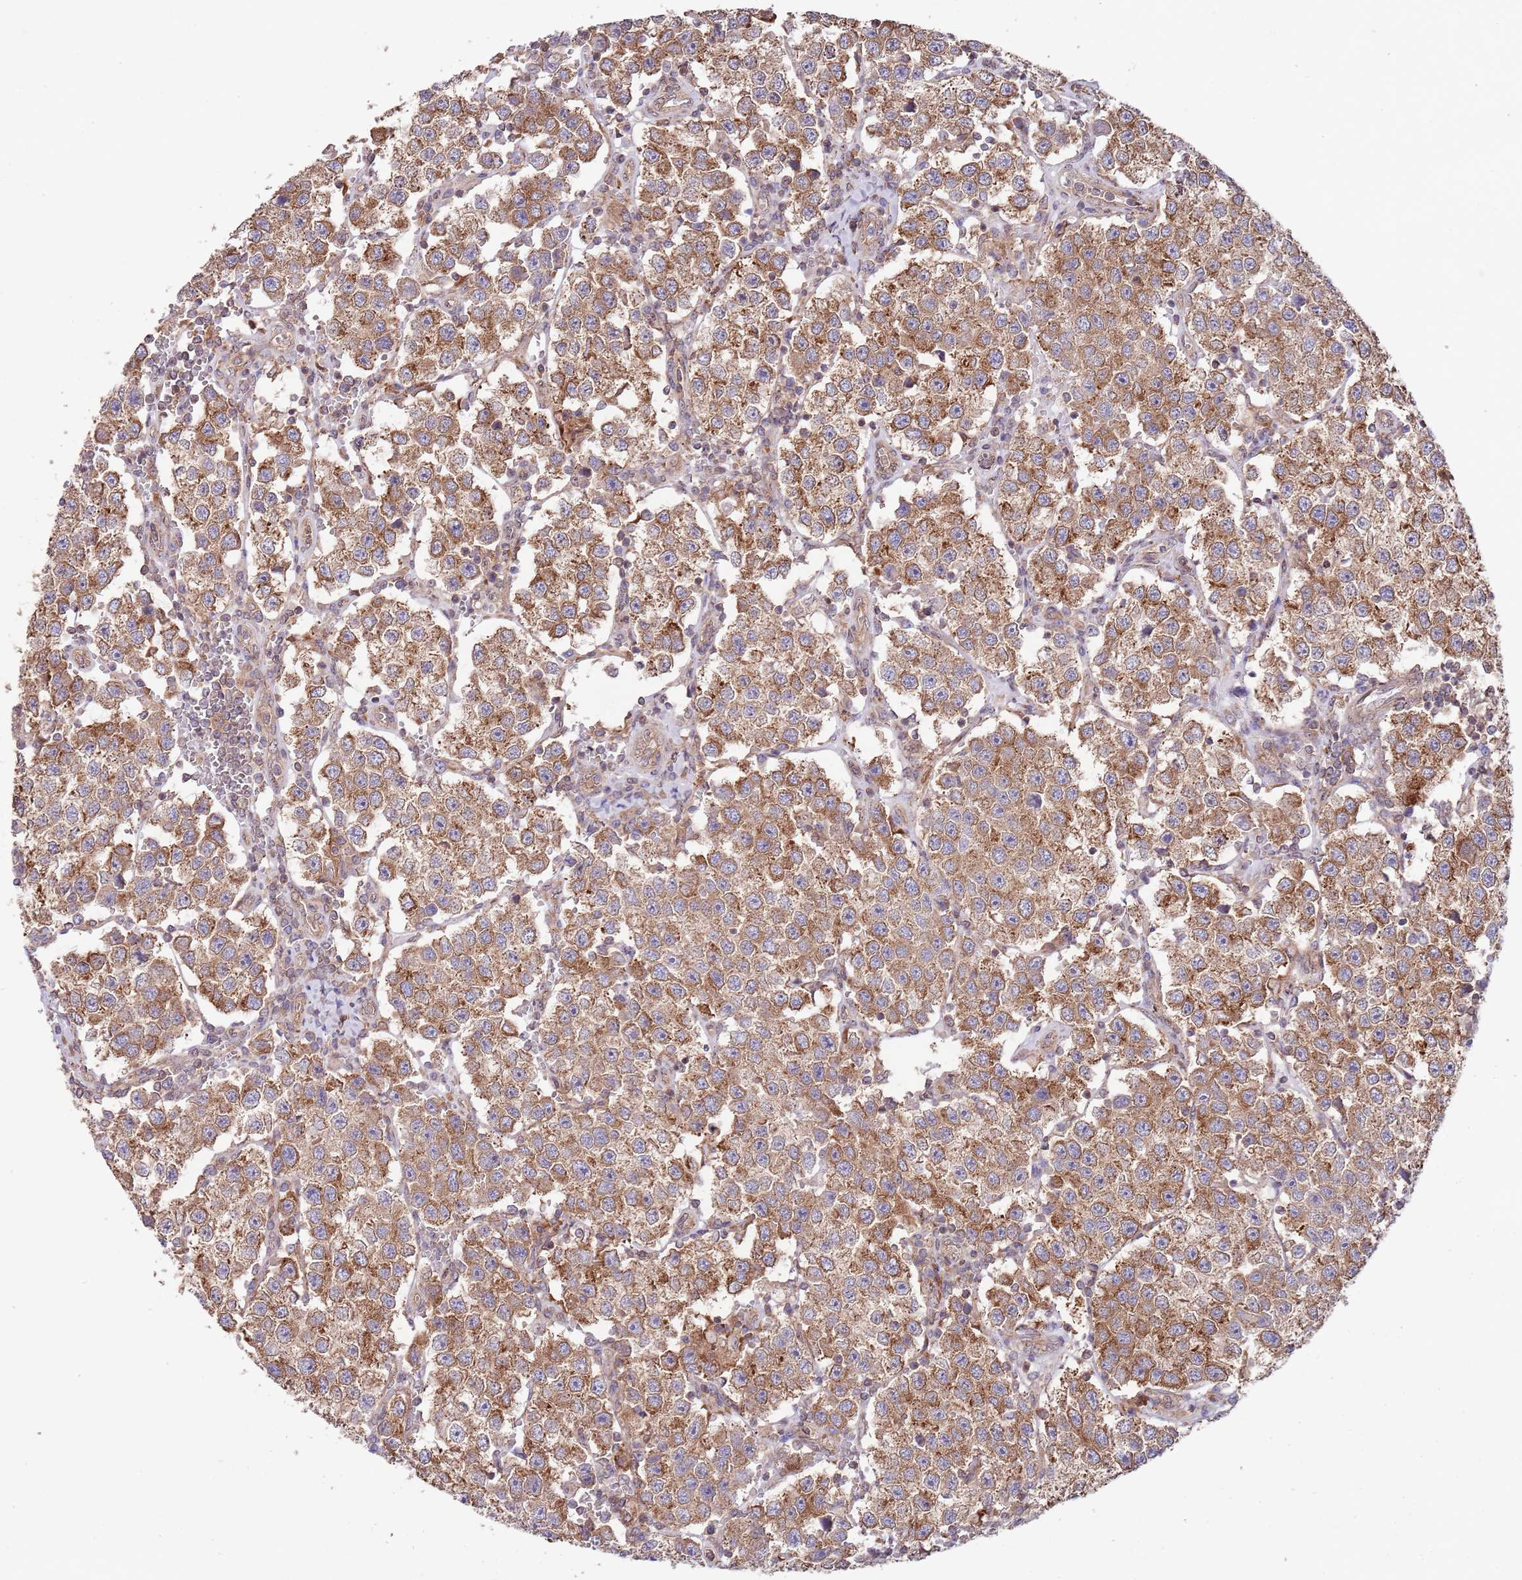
{"staining": {"intensity": "moderate", "quantity": ">75%", "location": "cytoplasmic/membranous"}, "tissue": "testis cancer", "cell_type": "Tumor cells", "image_type": "cancer", "snomed": [{"axis": "morphology", "description": "Seminoma, NOS"}, {"axis": "topography", "description": "Testis"}], "caption": "Seminoma (testis) tissue demonstrates moderate cytoplasmic/membranous expression in about >75% of tumor cells, visualized by immunohistochemistry.", "gene": "RNF19B", "patient": {"sex": "male", "age": 37}}